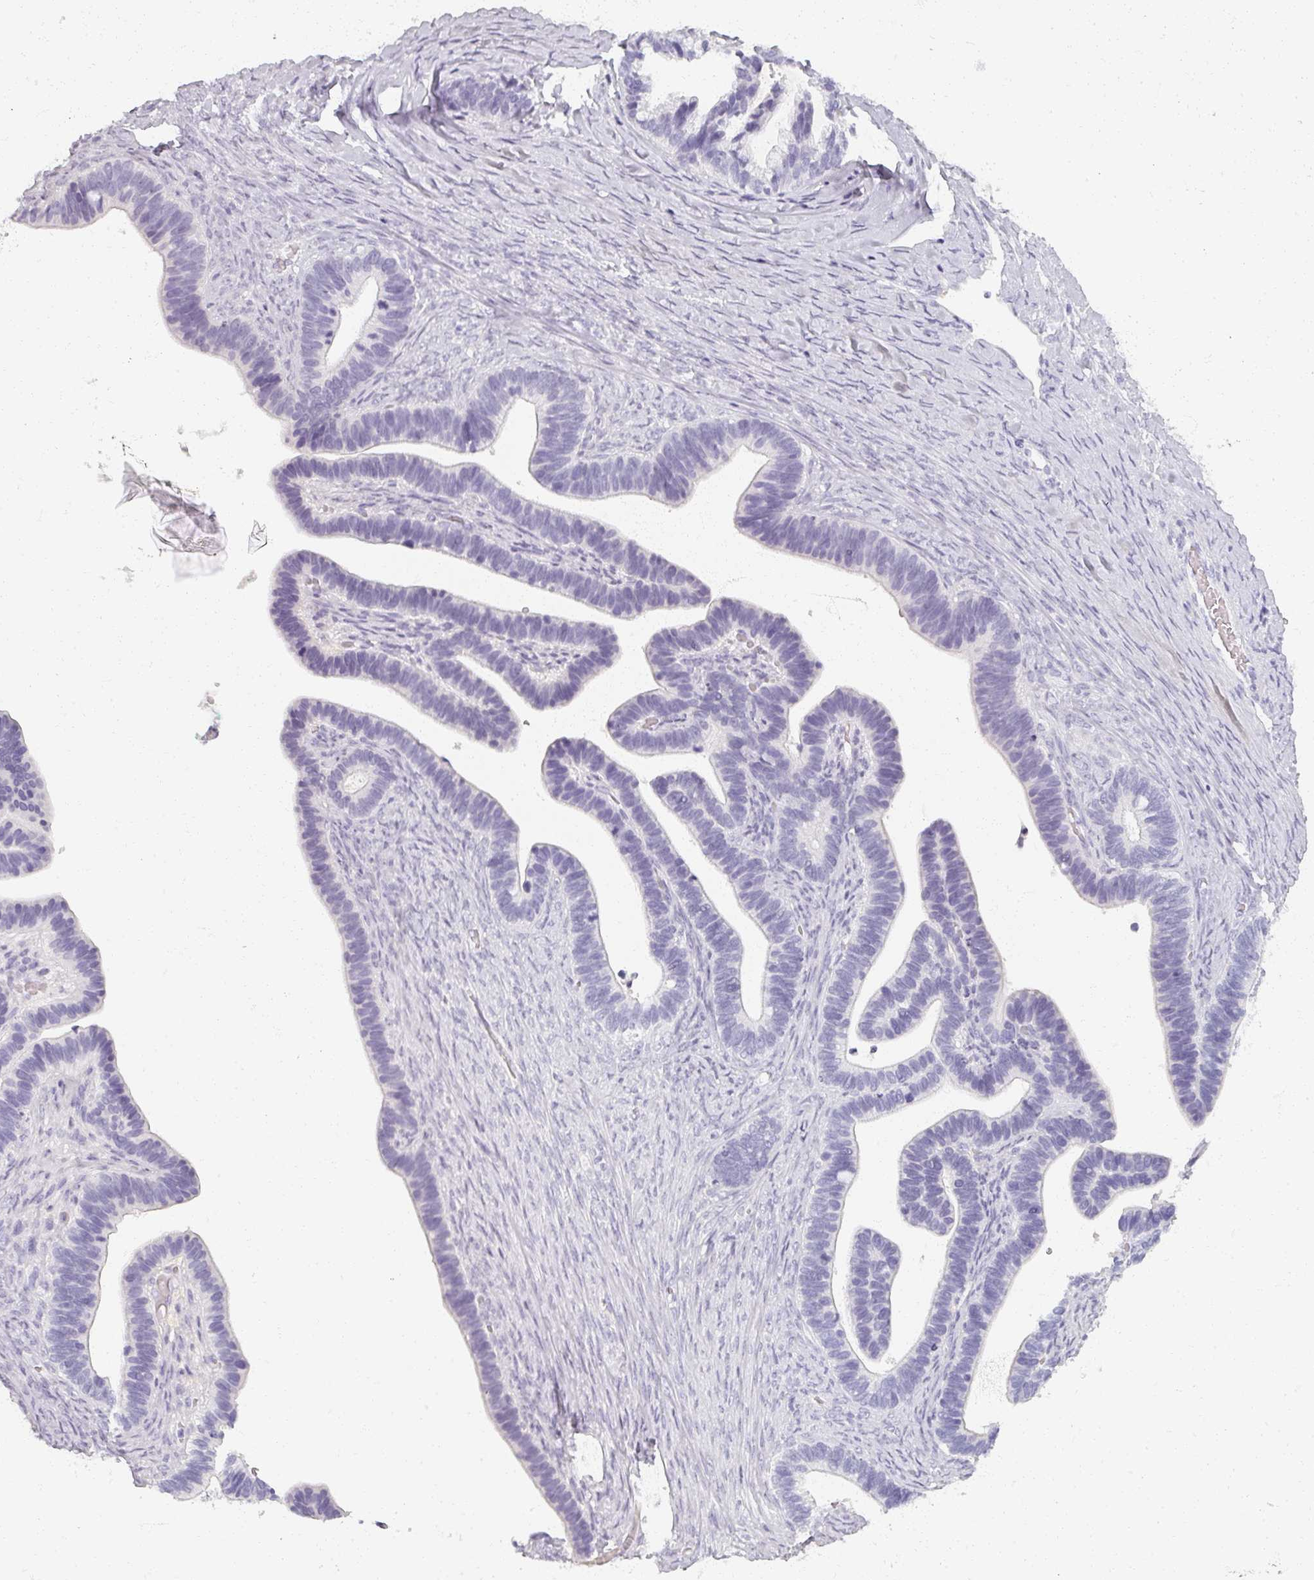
{"staining": {"intensity": "negative", "quantity": "none", "location": "none"}, "tissue": "ovarian cancer", "cell_type": "Tumor cells", "image_type": "cancer", "snomed": [{"axis": "morphology", "description": "Cystadenocarcinoma, serous, NOS"}, {"axis": "topography", "description": "Ovary"}], "caption": "Immunohistochemistry image of serous cystadenocarcinoma (ovarian) stained for a protein (brown), which demonstrates no staining in tumor cells.", "gene": "REG3G", "patient": {"sex": "female", "age": 56}}